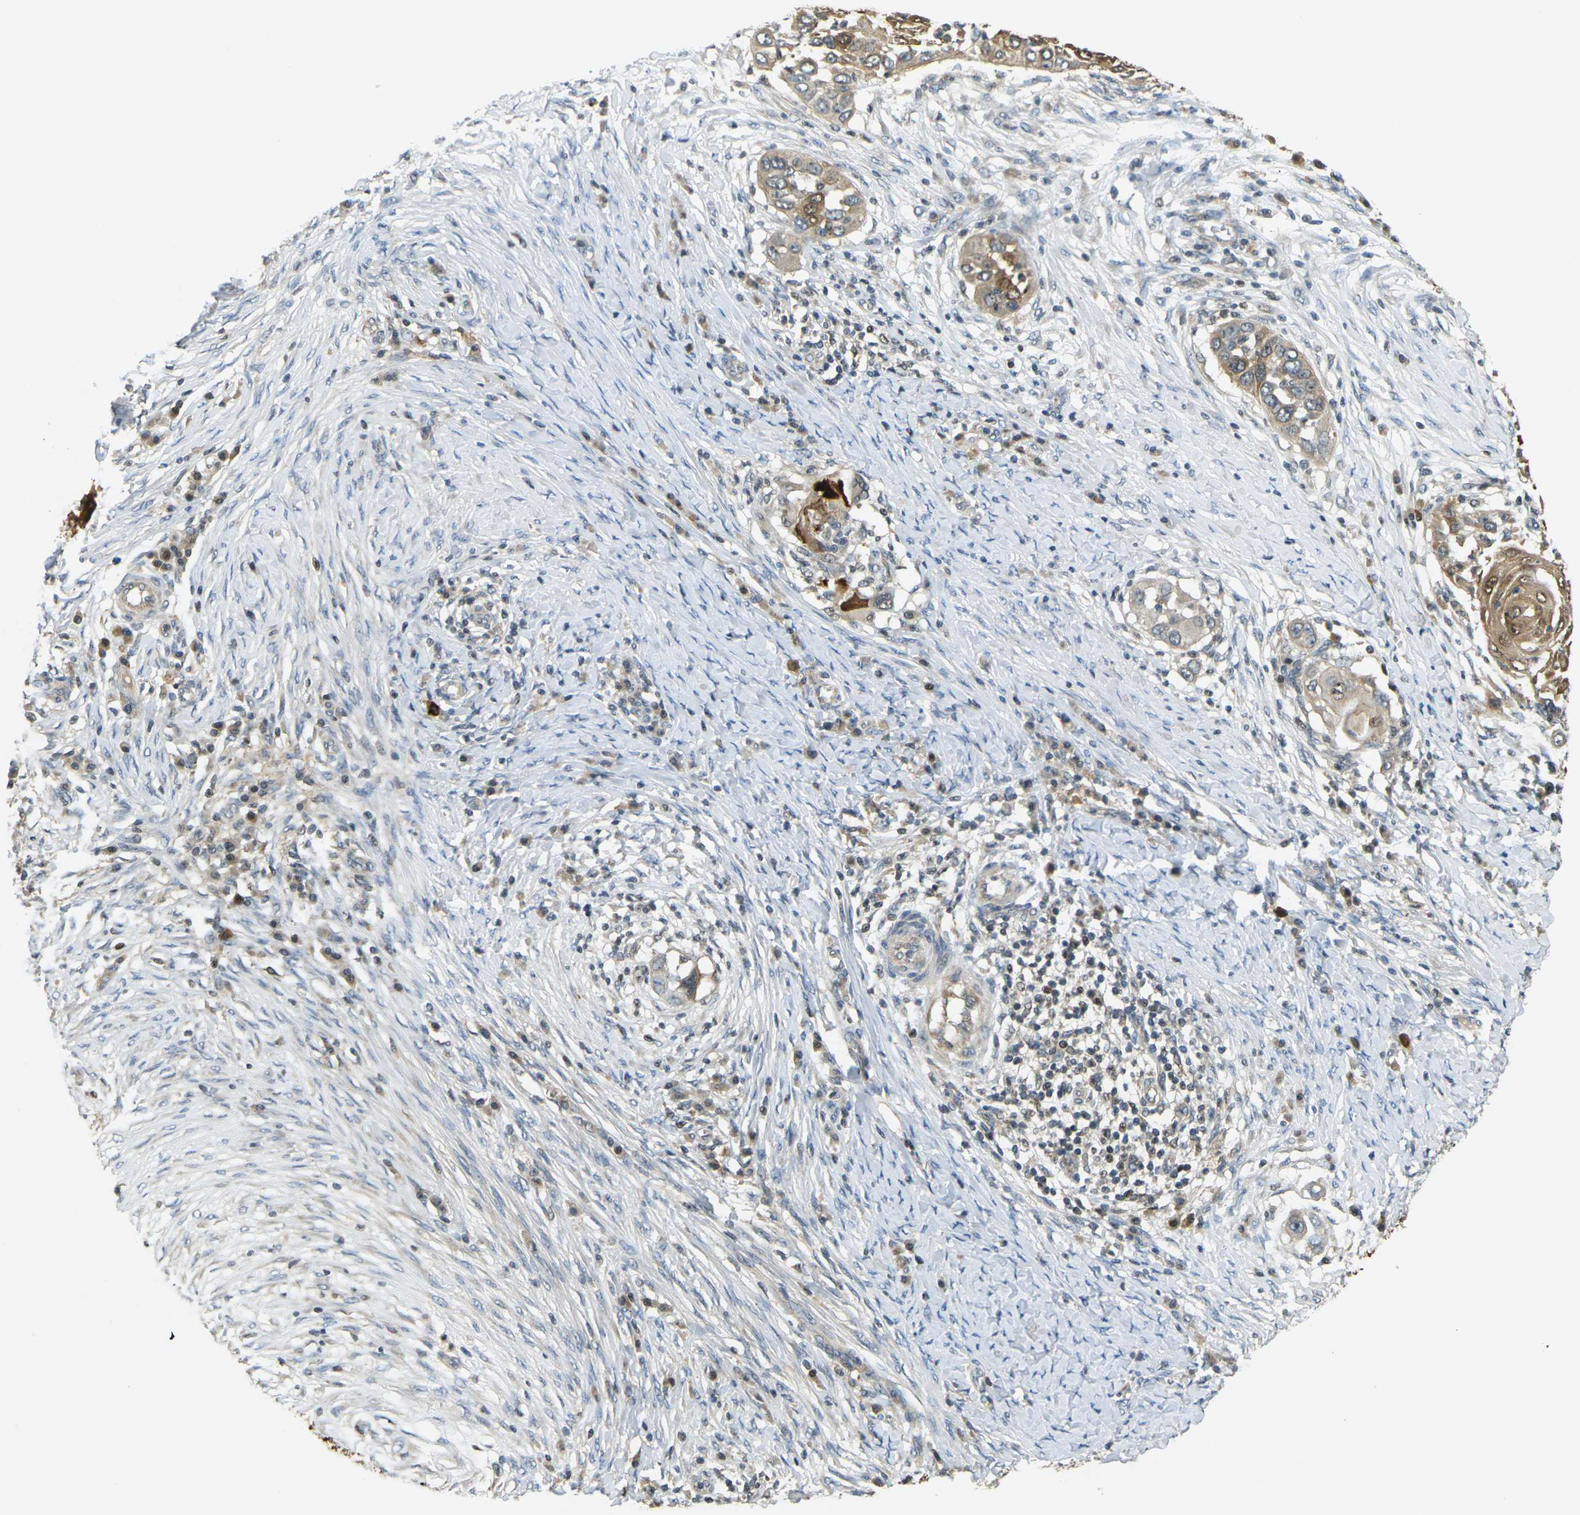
{"staining": {"intensity": "moderate", "quantity": ">75%", "location": "cytoplasmic/membranous,nuclear"}, "tissue": "skin cancer", "cell_type": "Tumor cells", "image_type": "cancer", "snomed": [{"axis": "morphology", "description": "Squamous cell carcinoma, NOS"}, {"axis": "topography", "description": "Skin"}], "caption": "Human squamous cell carcinoma (skin) stained for a protein (brown) reveals moderate cytoplasmic/membranous and nuclear positive positivity in about >75% of tumor cells.", "gene": "KLHL8", "patient": {"sex": "female", "age": 44}}